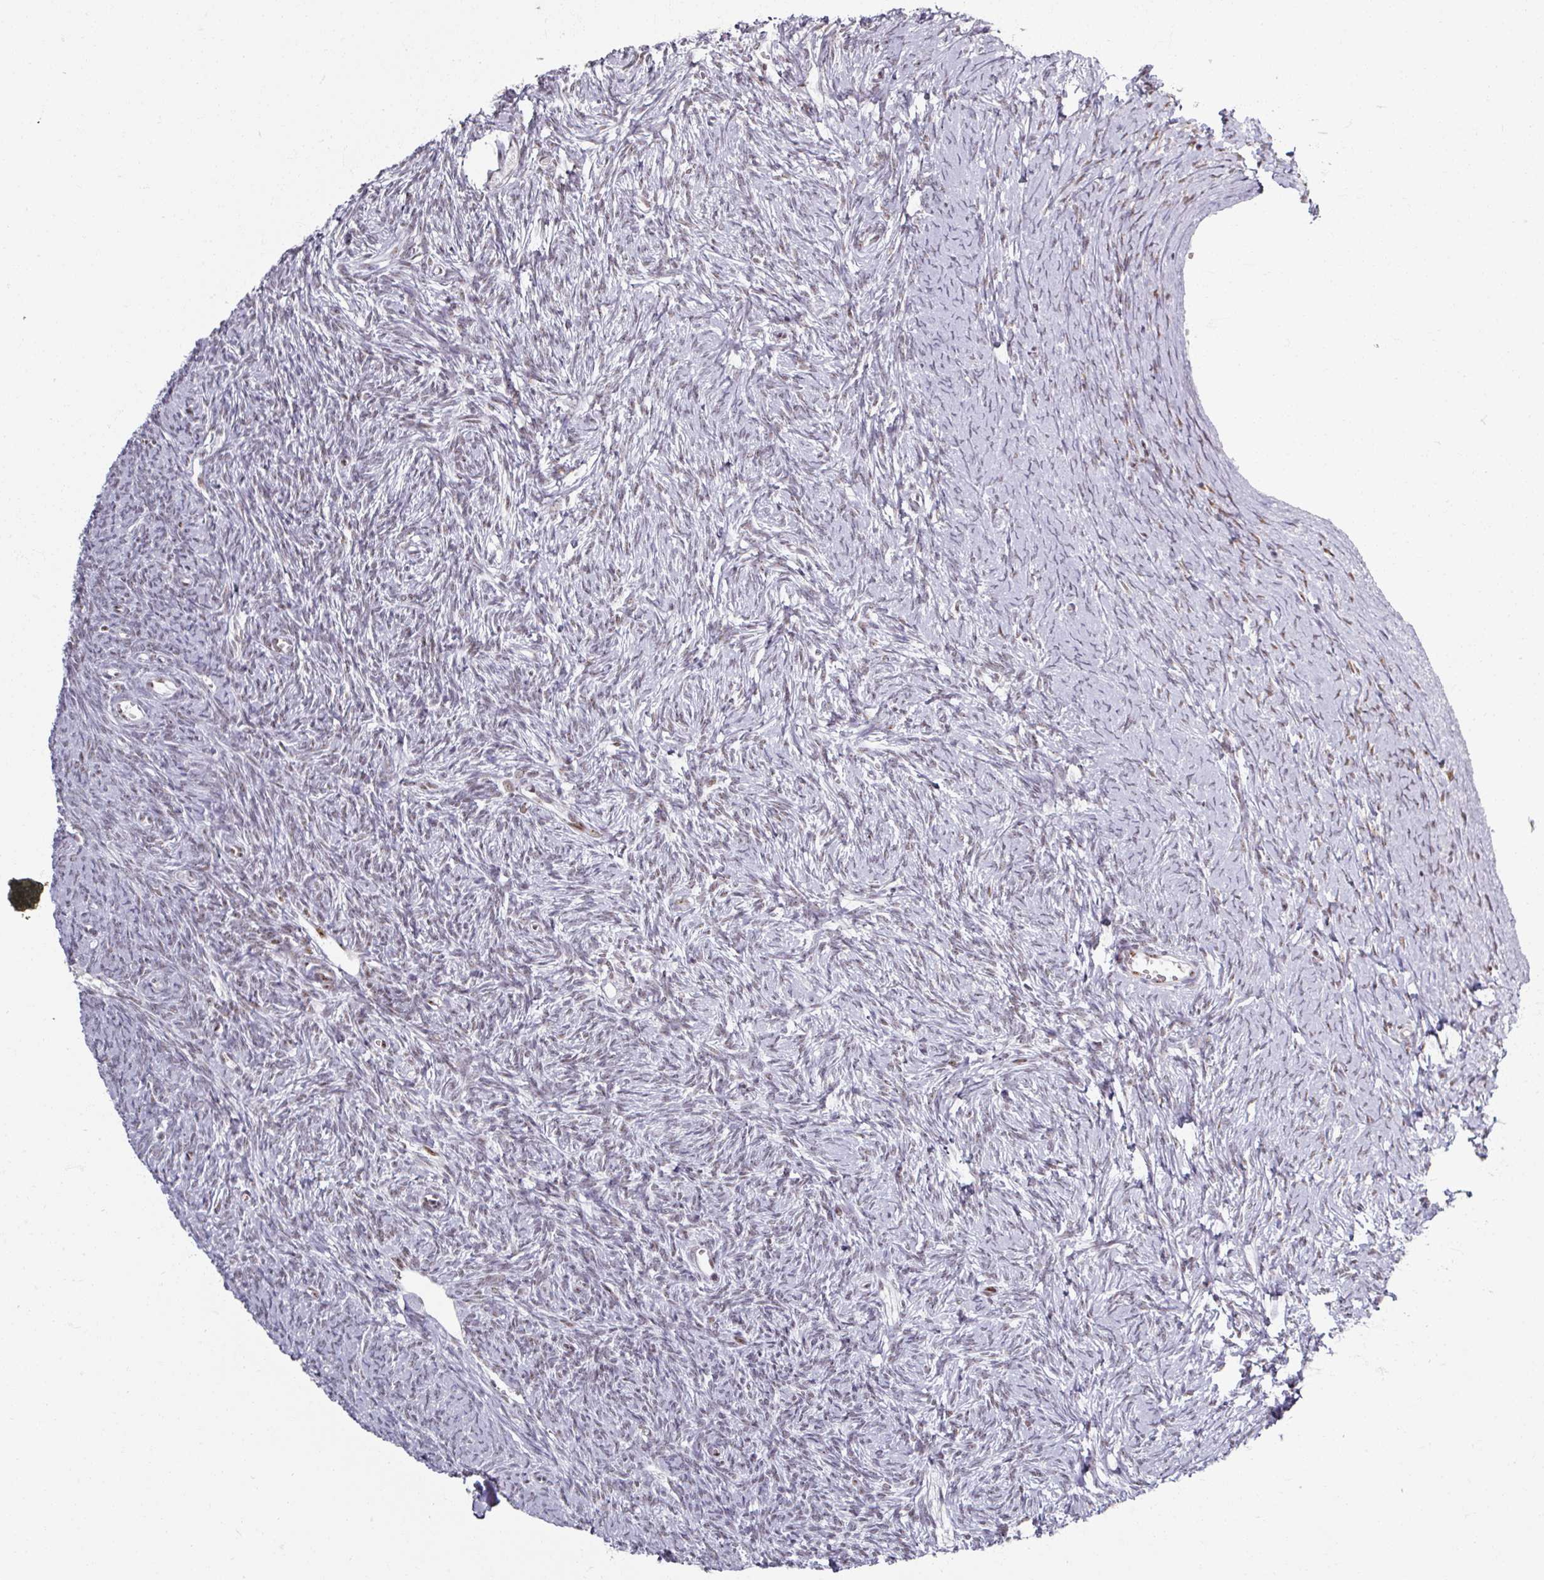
{"staining": {"intensity": "moderate", "quantity": ">75%", "location": "nuclear"}, "tissue": "ovary", "cell_type": "Follicle cells", "image_type": "normal", "snomed": [{"axis": "morphology", "description": "Normal tissue, NOS"}, {"axis": "topography", "description": "Ovary"}], "caption": "Follicle cells display medium levels of moderate nuclear expression in approximately >75% of cells in unremarkable ovary.", "gene": "ADAR", "patient": {"sex": "female", "age": 39}}